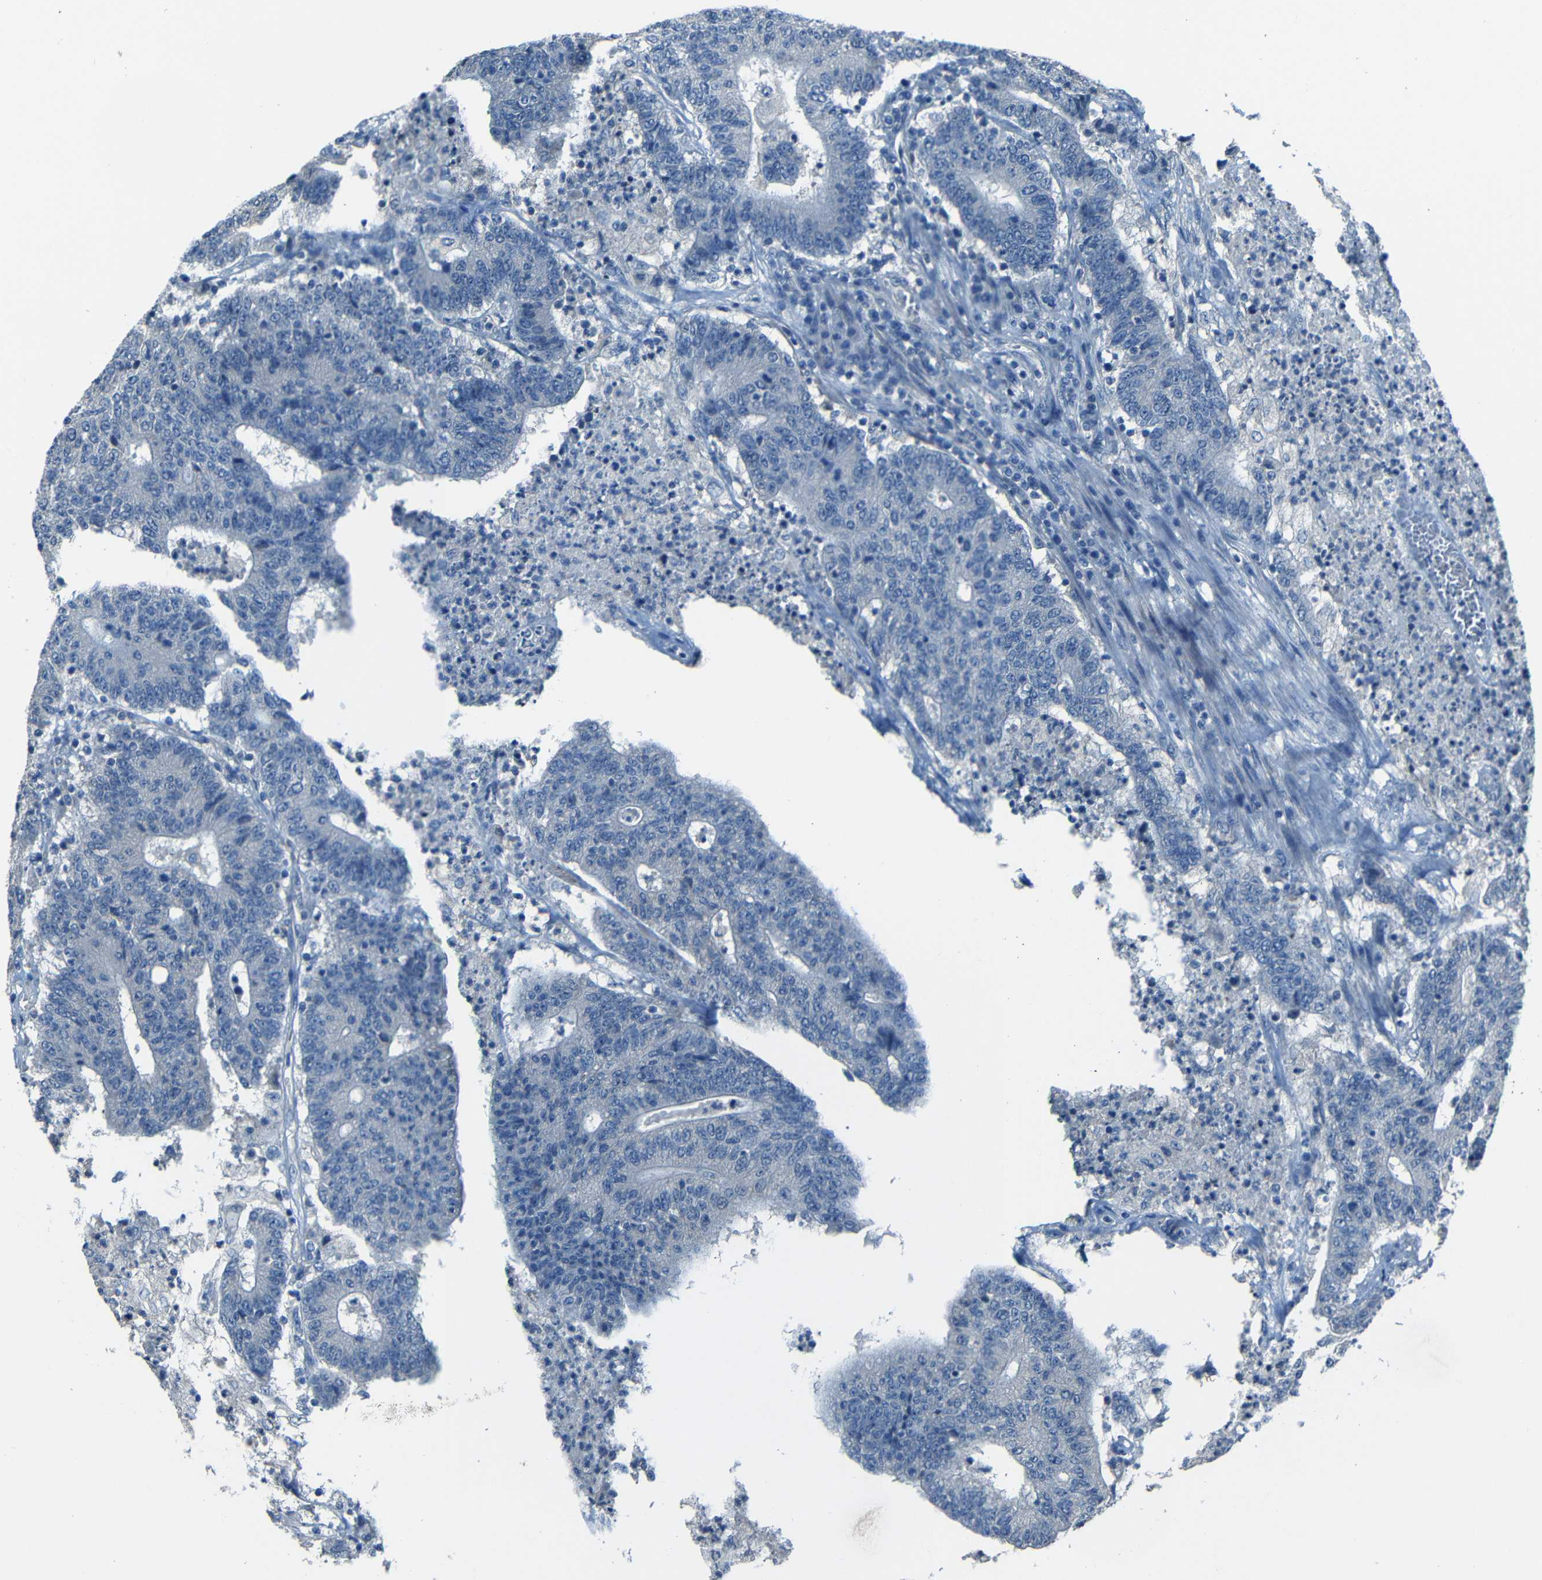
{"staining": {"intensity": "negative", "quantity": "none", "location": "none"}, "tissue": "colorectal cancer", "cell_type": "Tumor cells", "image_type": "cancer", "snomed": [{"axis": "morphology", "description": "Normal tissue, NOS"}, {"axis": "morphology", "description": "Adenocarcinoma, NOS"}, {"axis": "topography", "description": "Colon"}], "caption": "Immunohistochemistry (IHC) of adenocarcinoma (colorectal) displays no positivity in tumor cells.", "gene": "SLA", "patient": {"sex": "female", "age": 75}}